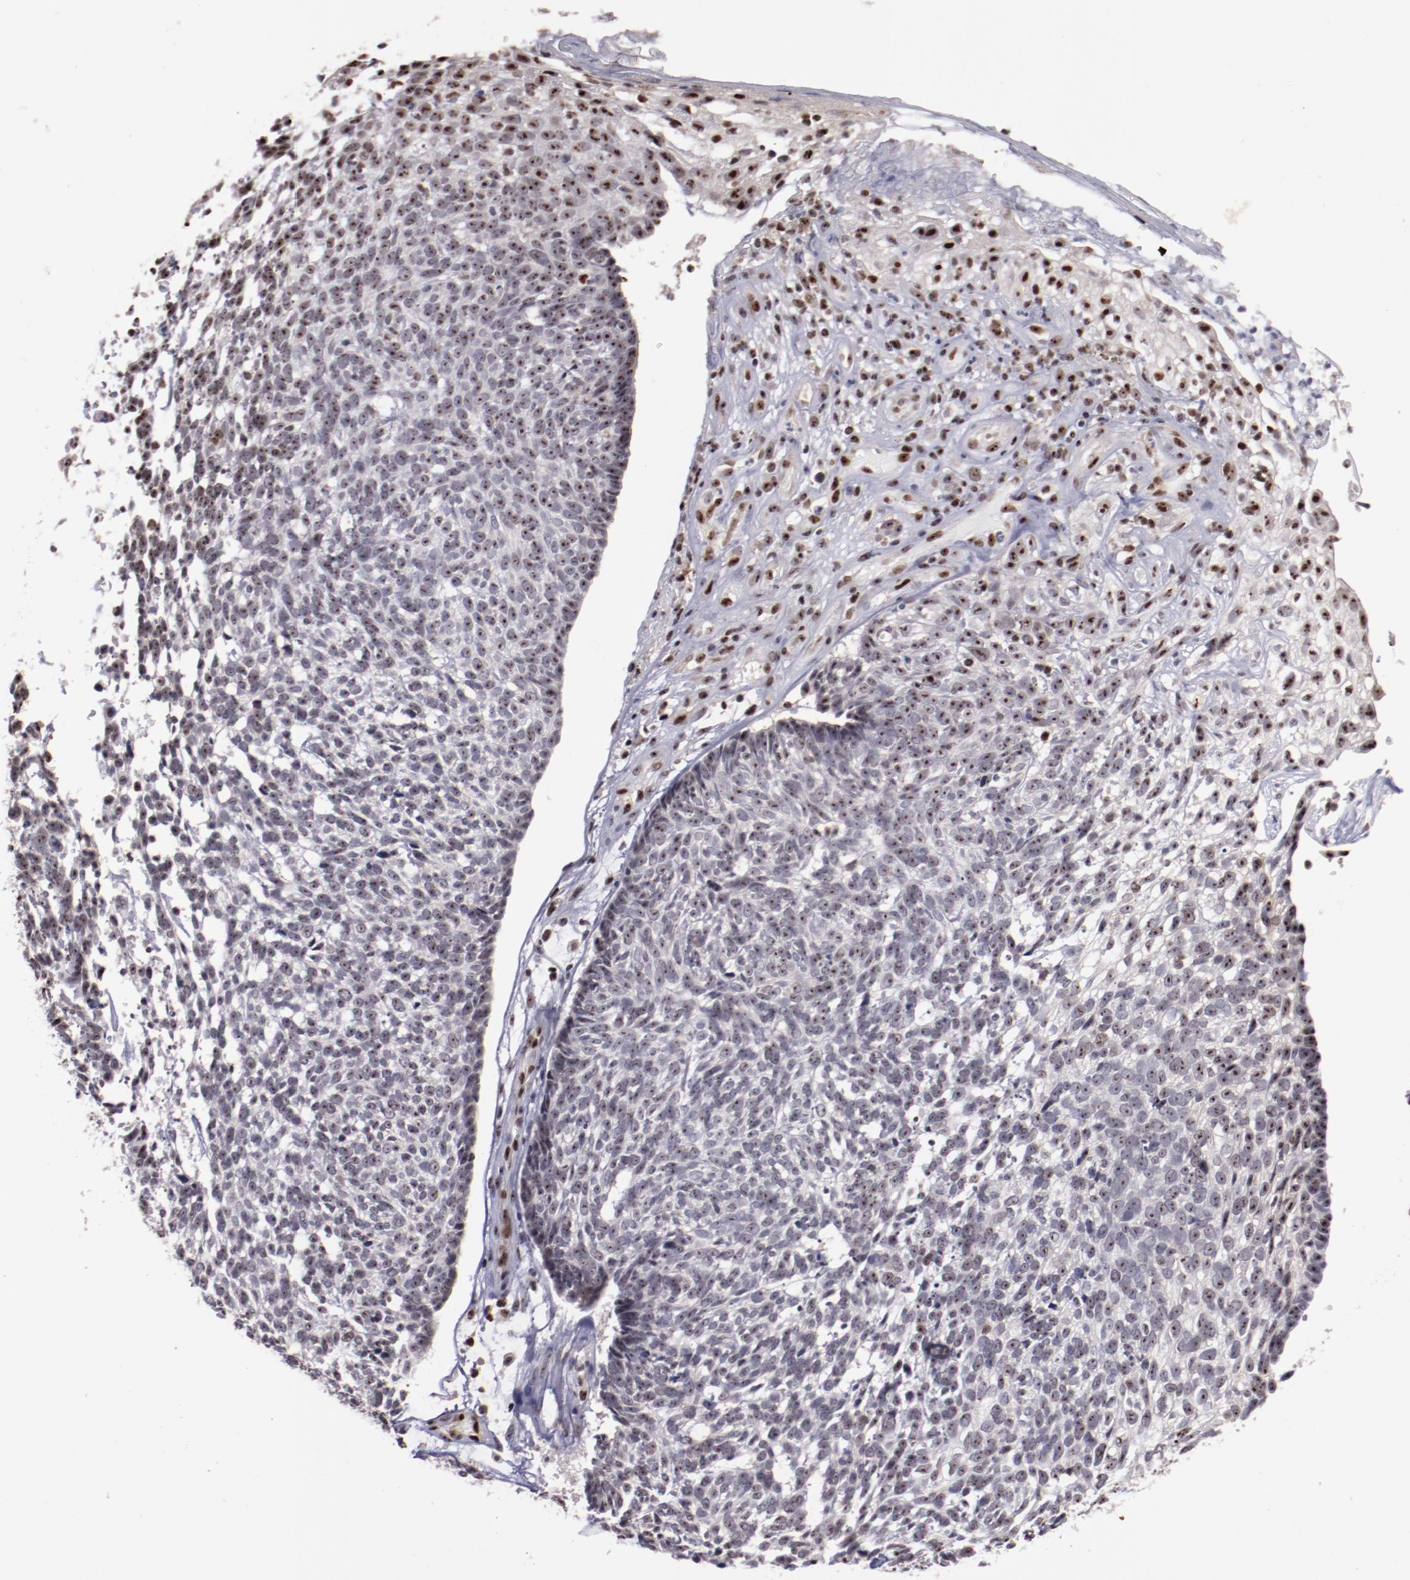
{"staining": {"intensity": "moderate", "quantity": "25%-75%", "location": "nuclear"}, "tissue": "skin cancer", "cell_type": "Tumor cells", "image_type": "cancer", "snomed": [{"axis": "morphology", "description": "Basal cell carcinoma"}, {"axis": "topography", "description": "Skin"}], "caption": "DAB immunohistochemical staining of human basal cell carcinoma (skin) reveals moderate nuclear protein positivity in approximately 25%-75% of tumor cells.", "gene": "DDX24", "patient": {"sex": "male", "age": 72}}